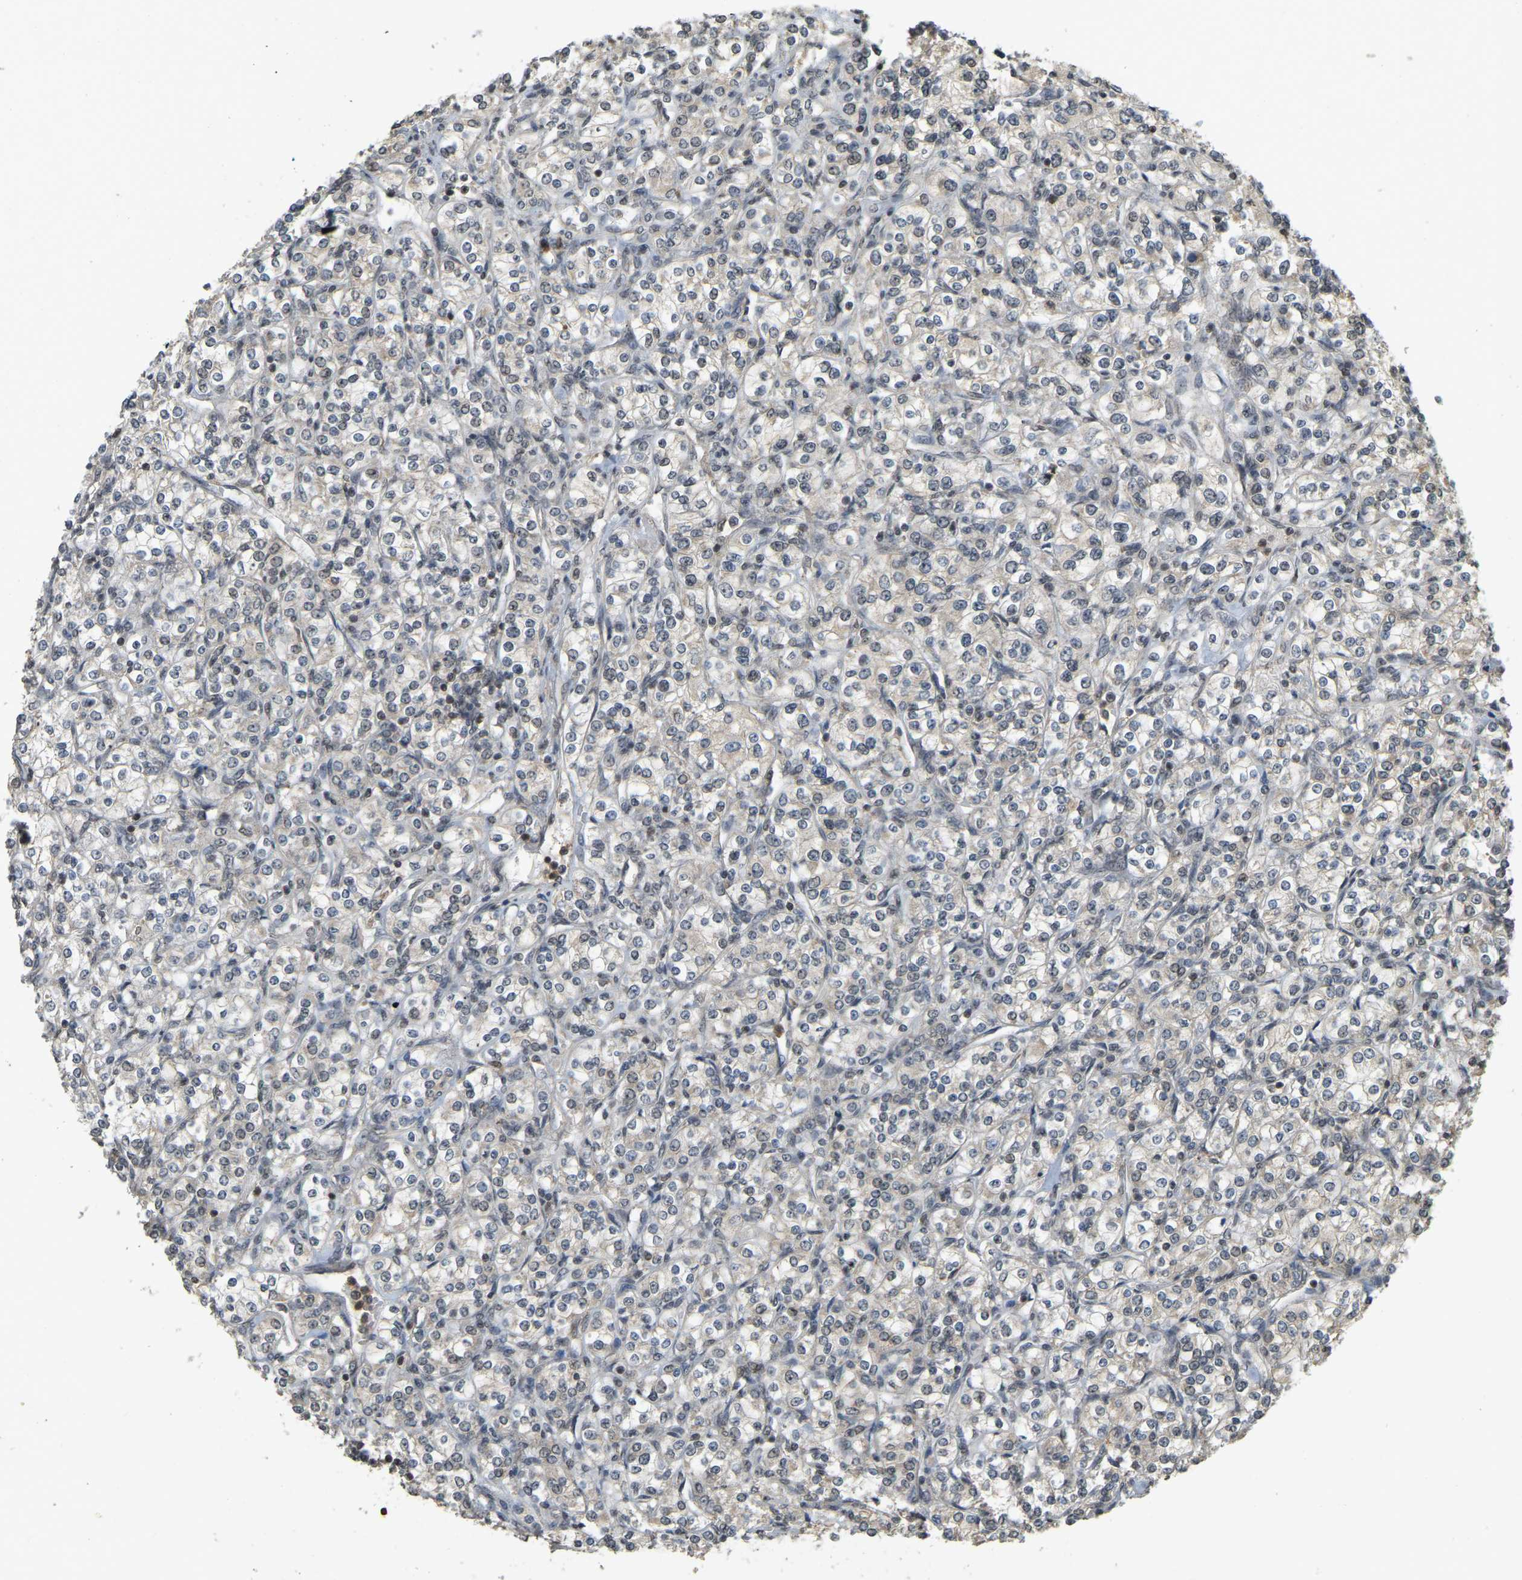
{"staining": {"intensity": "weak", "quantity": "<25%", "location": "nuclear"}, "tissue": "renal cancer", "cell_type": "Tumor cells", "image_type": "cancer", "snomed": [{"axis": "morphology", "description": "Adenocarcinoma, NOS"}, {"axis": "topography", "description": "Kidney"}], "caption": "A photomicrograph of renal adenocarcinoma stained for a protein exhibits no brown staining in tumor cells.", "gene": "BRF2", "patient": {"sex": "male", "age": 77}}